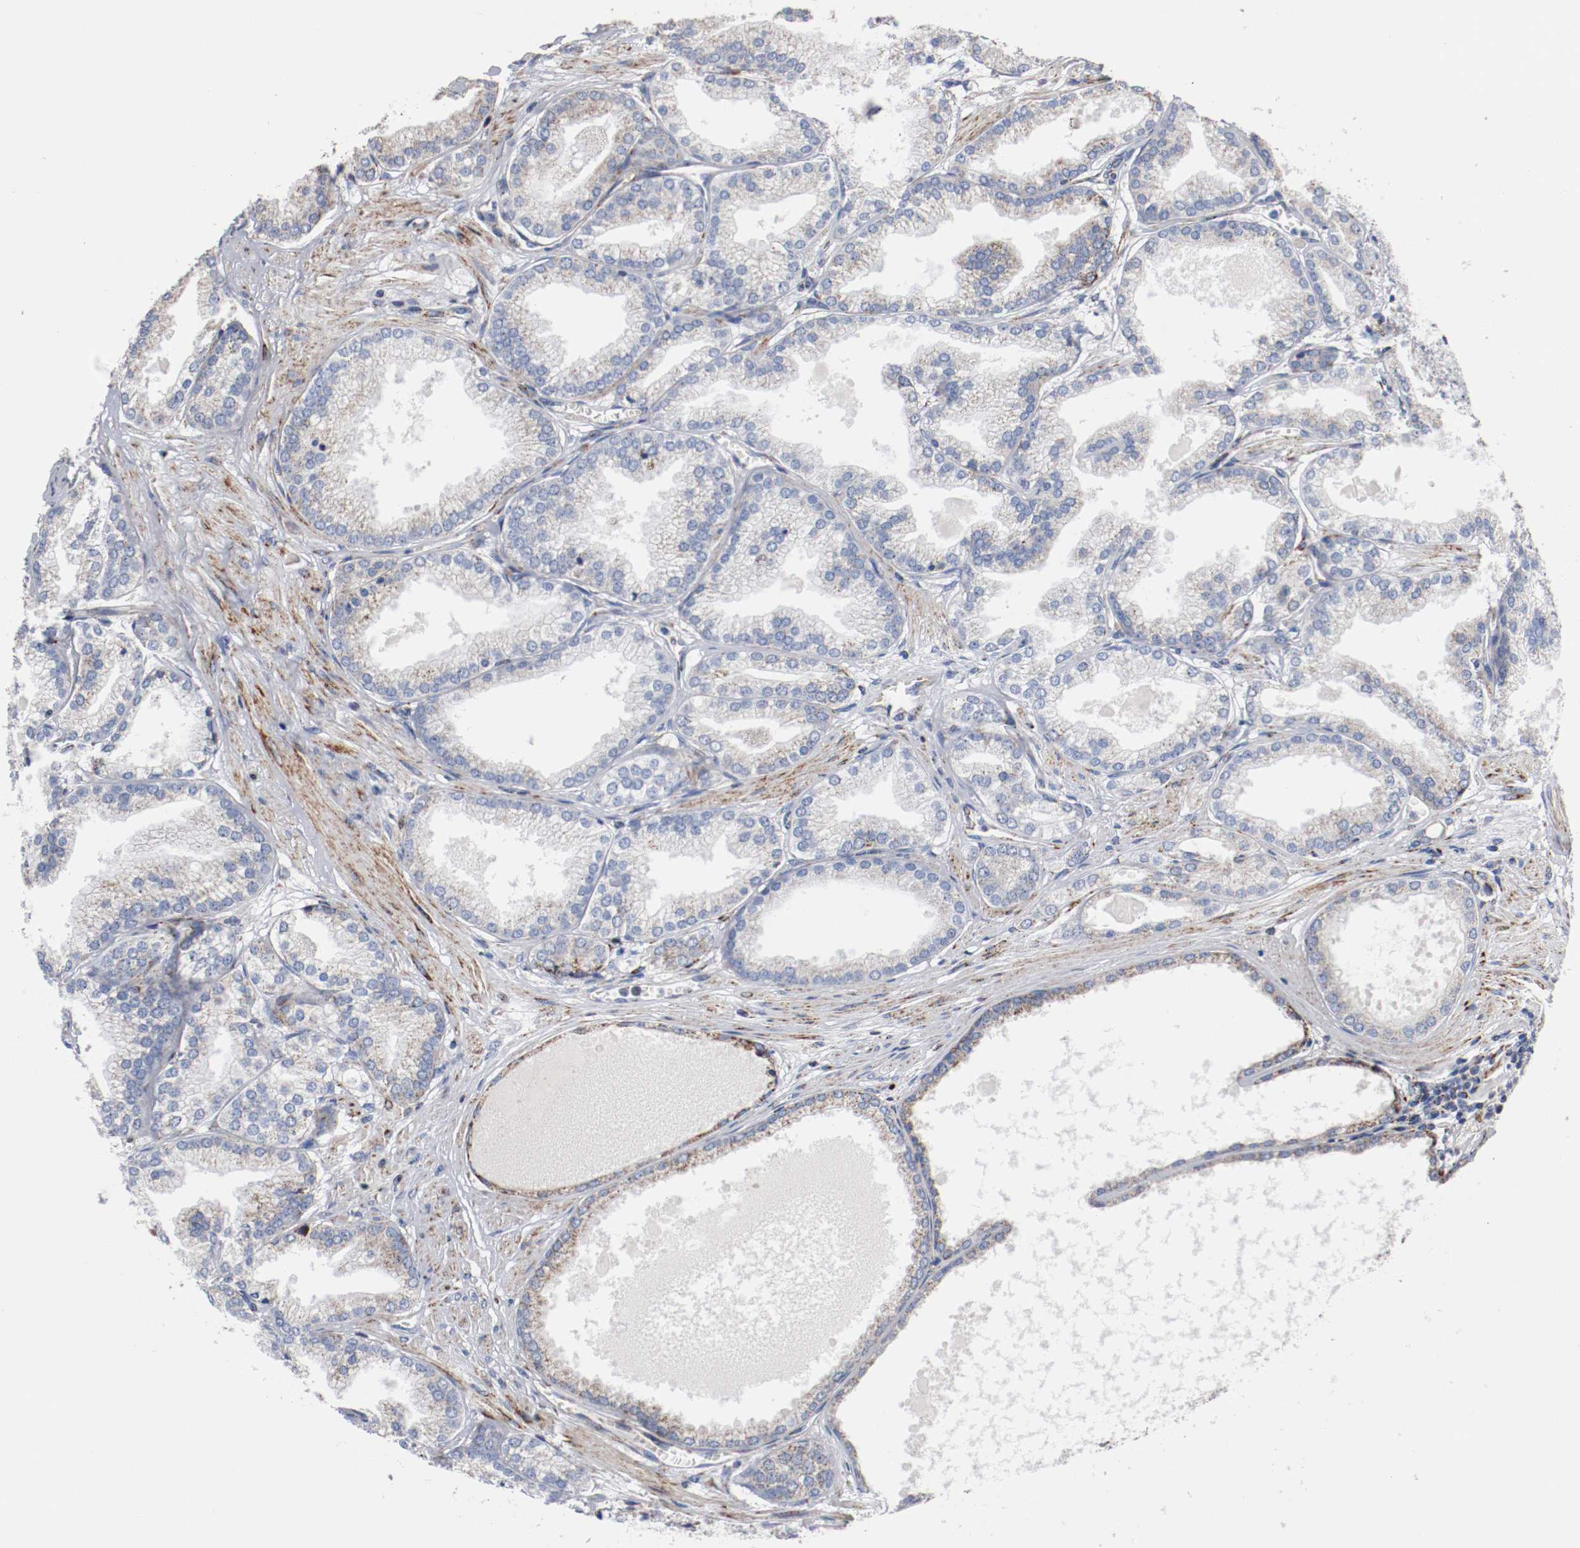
{"staining": {"intensity": "weak", "quantity": "25%-75%", "location": "cytoplasmic/membranous"}, "tissue": "prostate cancer", "cell_type": "Tumor cells", "image_type": "cancer", "snomed": [{"axis": "morphology", "description": "Adenocarcinoma, High grade"}, {"axis": "topography", "description": "Prostate"}], "caption": "Immunohistochemical staining of human prostate high-grade adenocarcinoma reveals low levels of weak cytoplasmic/membranous protein staining in about 25%-75% of tumor cells.", "gene": "TUBD1", "patient": {"sex": "male", "age": 61}}